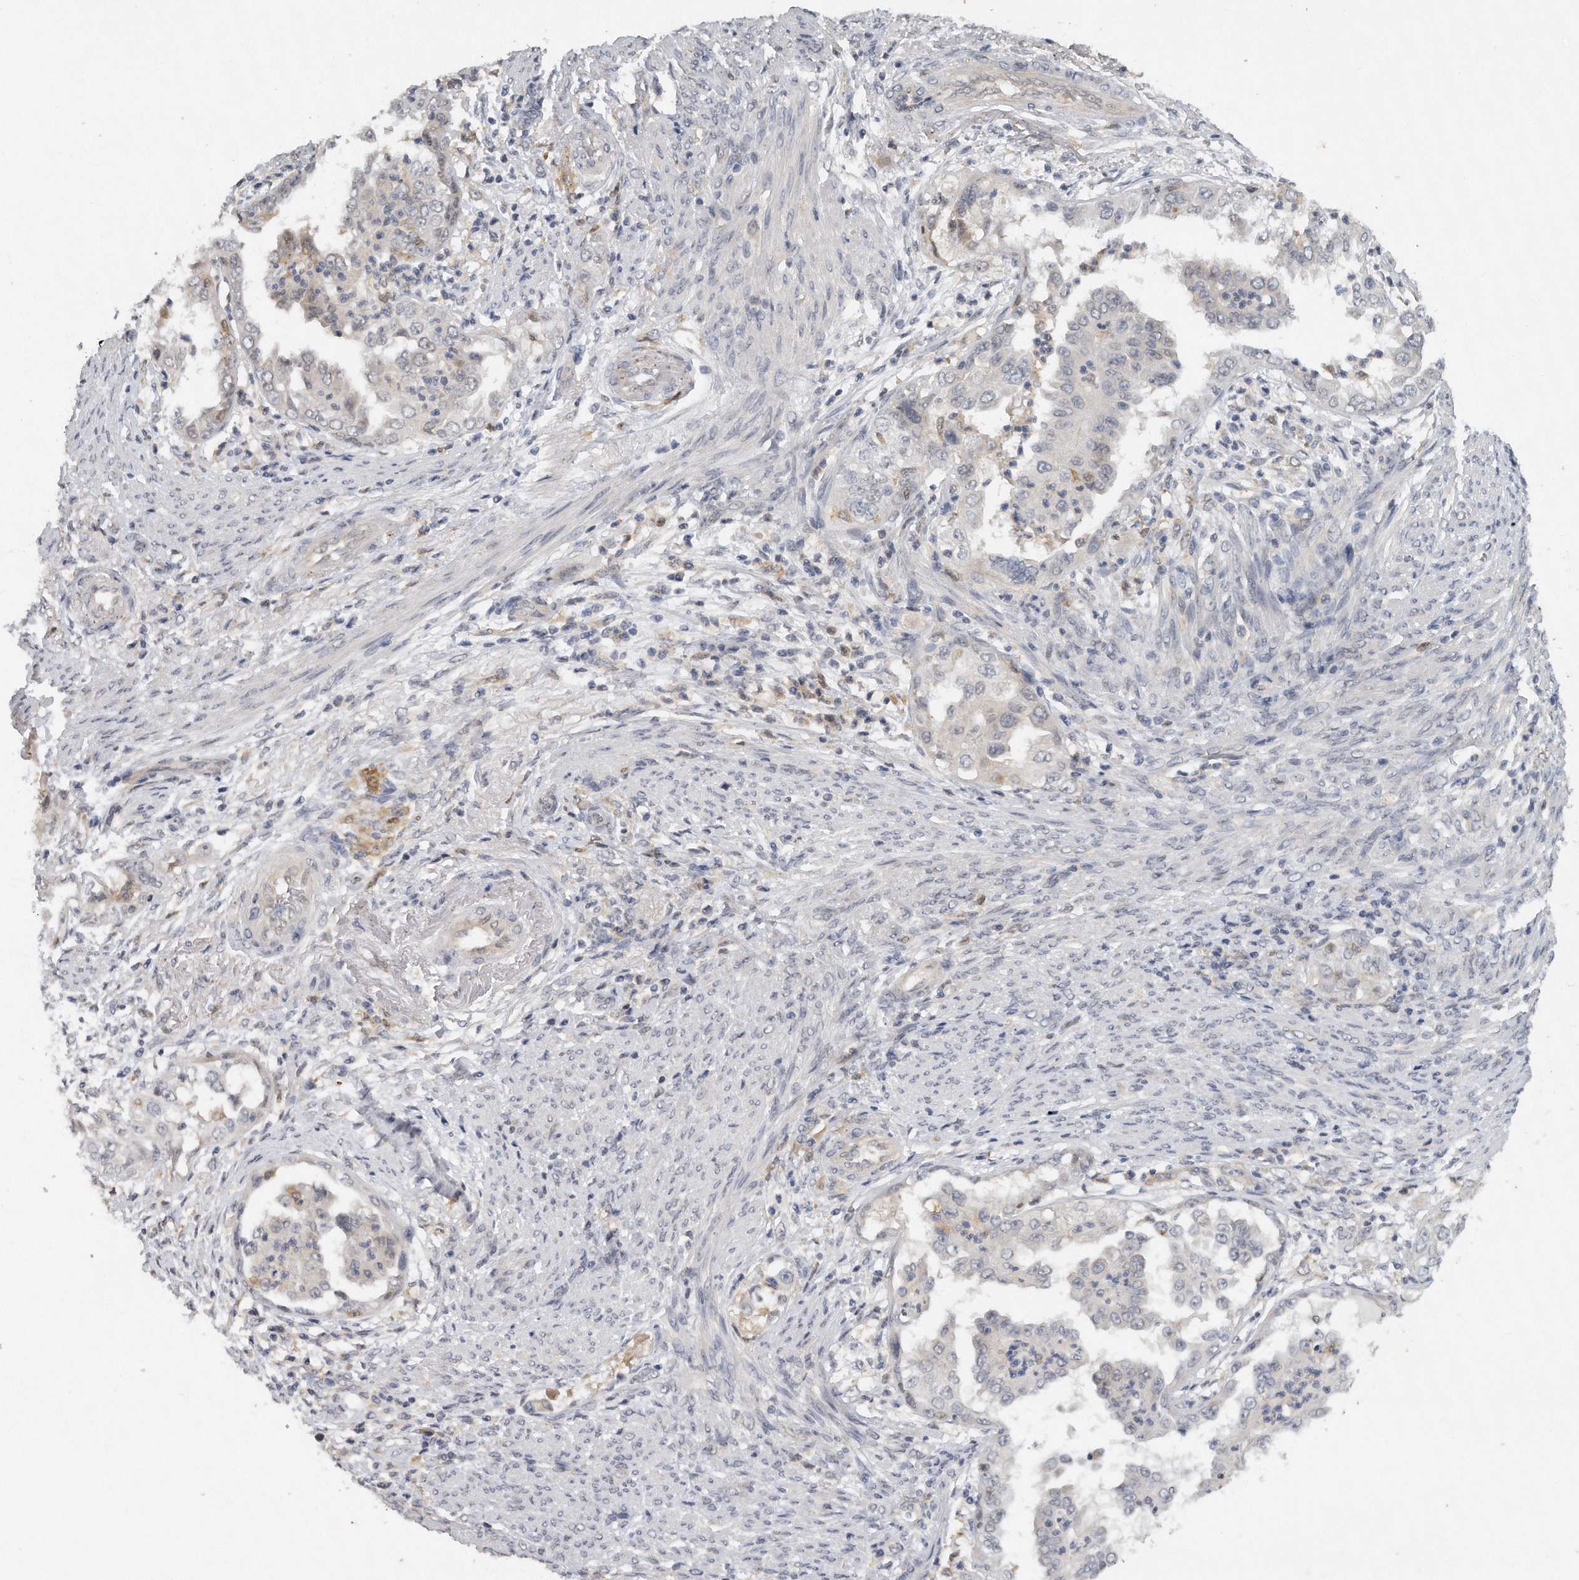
{"staining": {"intensity": "negative", "quantity": "none", "location": "none"}, "tissue": "endometrial cancer", "cell_type": "Tumor cells", "image_type": "cancer", "snomed": [{"axis": "morphology", "description": "Adenocarcinoma, NOS"}, {"axis": "topography", "description": "Endometrium"}], "caption": "Immunohistochemistry photomicrograph of endometrial cancer (adenocarcinoma) stained for a protein (brown), which exhibits no expression in tumor cells.", "gene": "CAMK1", "patient": {"sex": "female", "age": 85}}